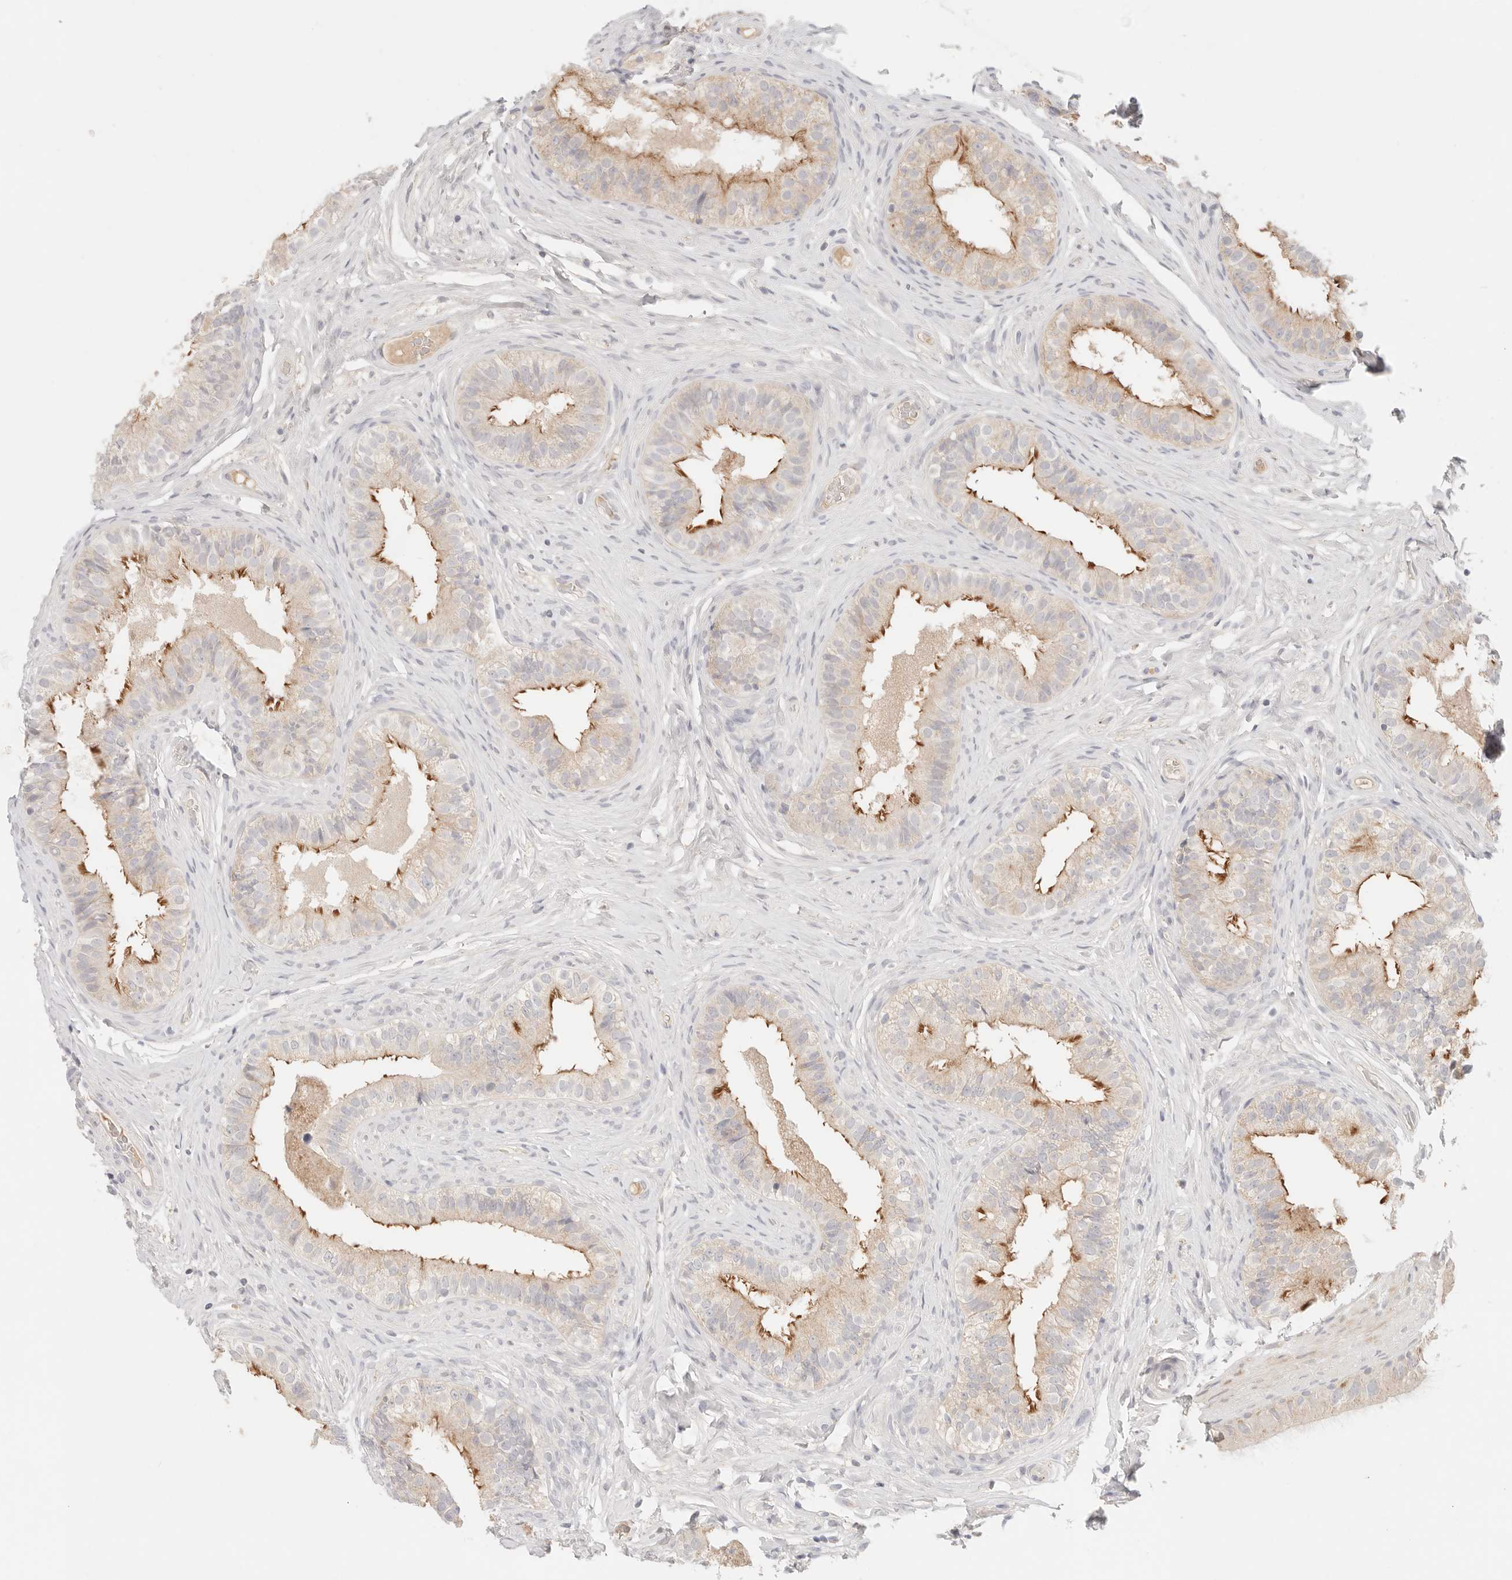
{"staining": {"intensity": "moderate", "quantity": "<25%", "location": "cytoplasmic/membranous"}, "tissue": "epididymis", "cell_type": "Glandular cells", "image_type": "normal", "snomed": [{"axis": "morphology", "description": "Normal tissue, NOS"}, {"axis": "topography", "description": "Epididymis"}], "caption": "Brown immunohistochemical staining in unremarkable epididymis demonstrates moderate cytoplasmic/membranous staining in approximately <25% of glandular cells.", "gene": "SPHK1", "patient": {"sex": "male", "age": 49}}